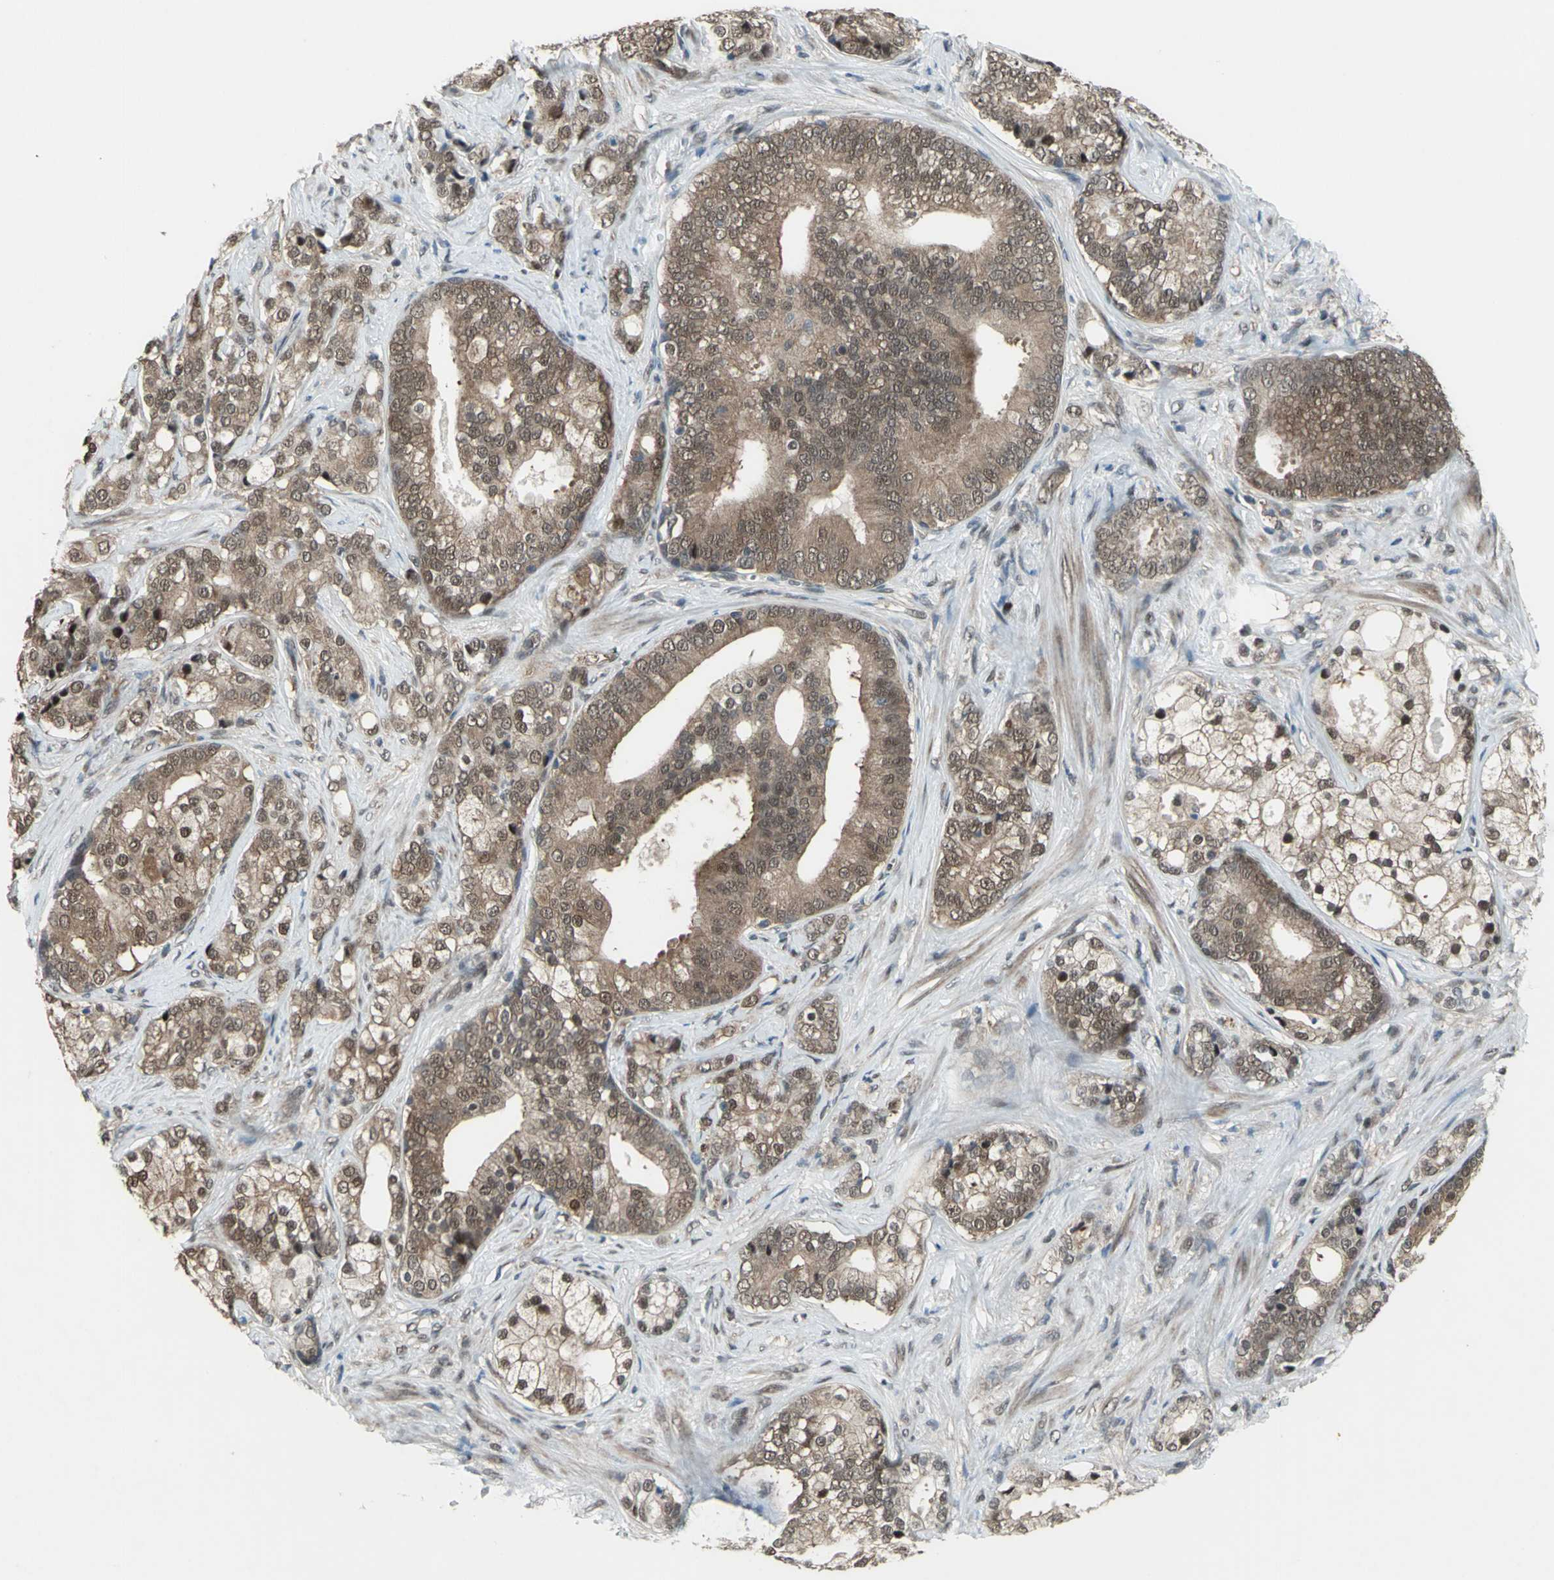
{"staining": {"intensity": "moderate", "quantity": ">75%", "location": "cytoplasmic/membranous,nuclear"}, "tissue": "prostate cancer", "cell_type": "Tumor cells", "image_type": "cancer", "snomed": [{"axis": "morphology", "description": "Adenocarcinoma, Low grade"}, {"axis": "topography", "description": "Prostate"}], "caption": "Prostate cancer (low-grade adenocarcinoma) tissue reveals moderate cytoplasmic/membranous and nuclear staining in about >75% of tumor cells, visualized by immunohistochemistry. Immunohistochemistry stains the protein in brown and the nuclei are stained blue.", "gene": "COPS5", "patient": {"sex": "male", "age": 58}}